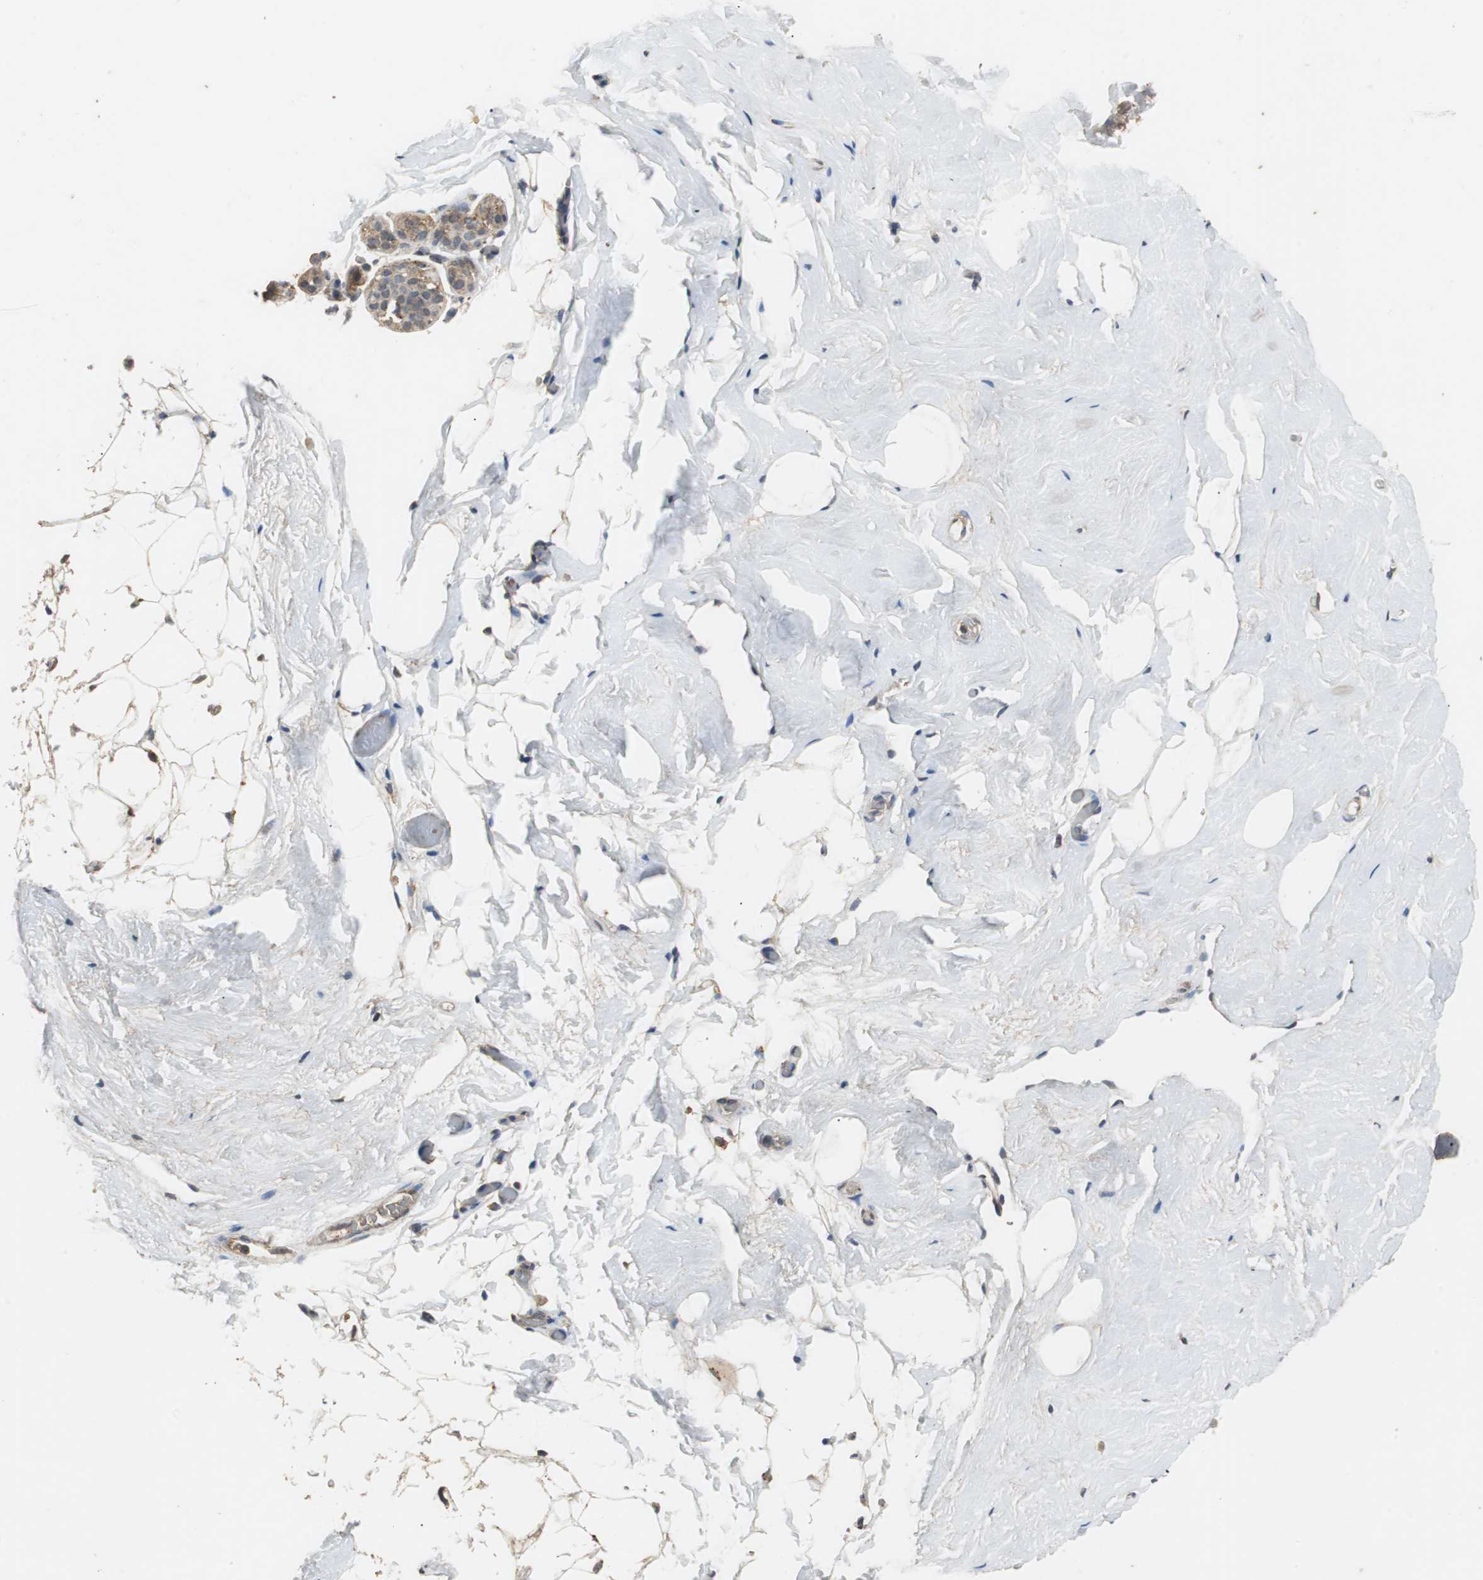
{"staining": {"intensity": "negative", "quantity": "none", "location": "none"}, "tissue": "breast", "cell_type": "Adipocytes", "image_type": "normal", "snomed": [{"axis": "morphology", "description": "Normal tissue, NOS"}, {"axis": "topography", "description": "Breast"}], "caption": "IHC of benign human breast demonstrates no expression in adipocytes.", "gene": "VBP1", "patient": {"sex": "female", "age": 75}}